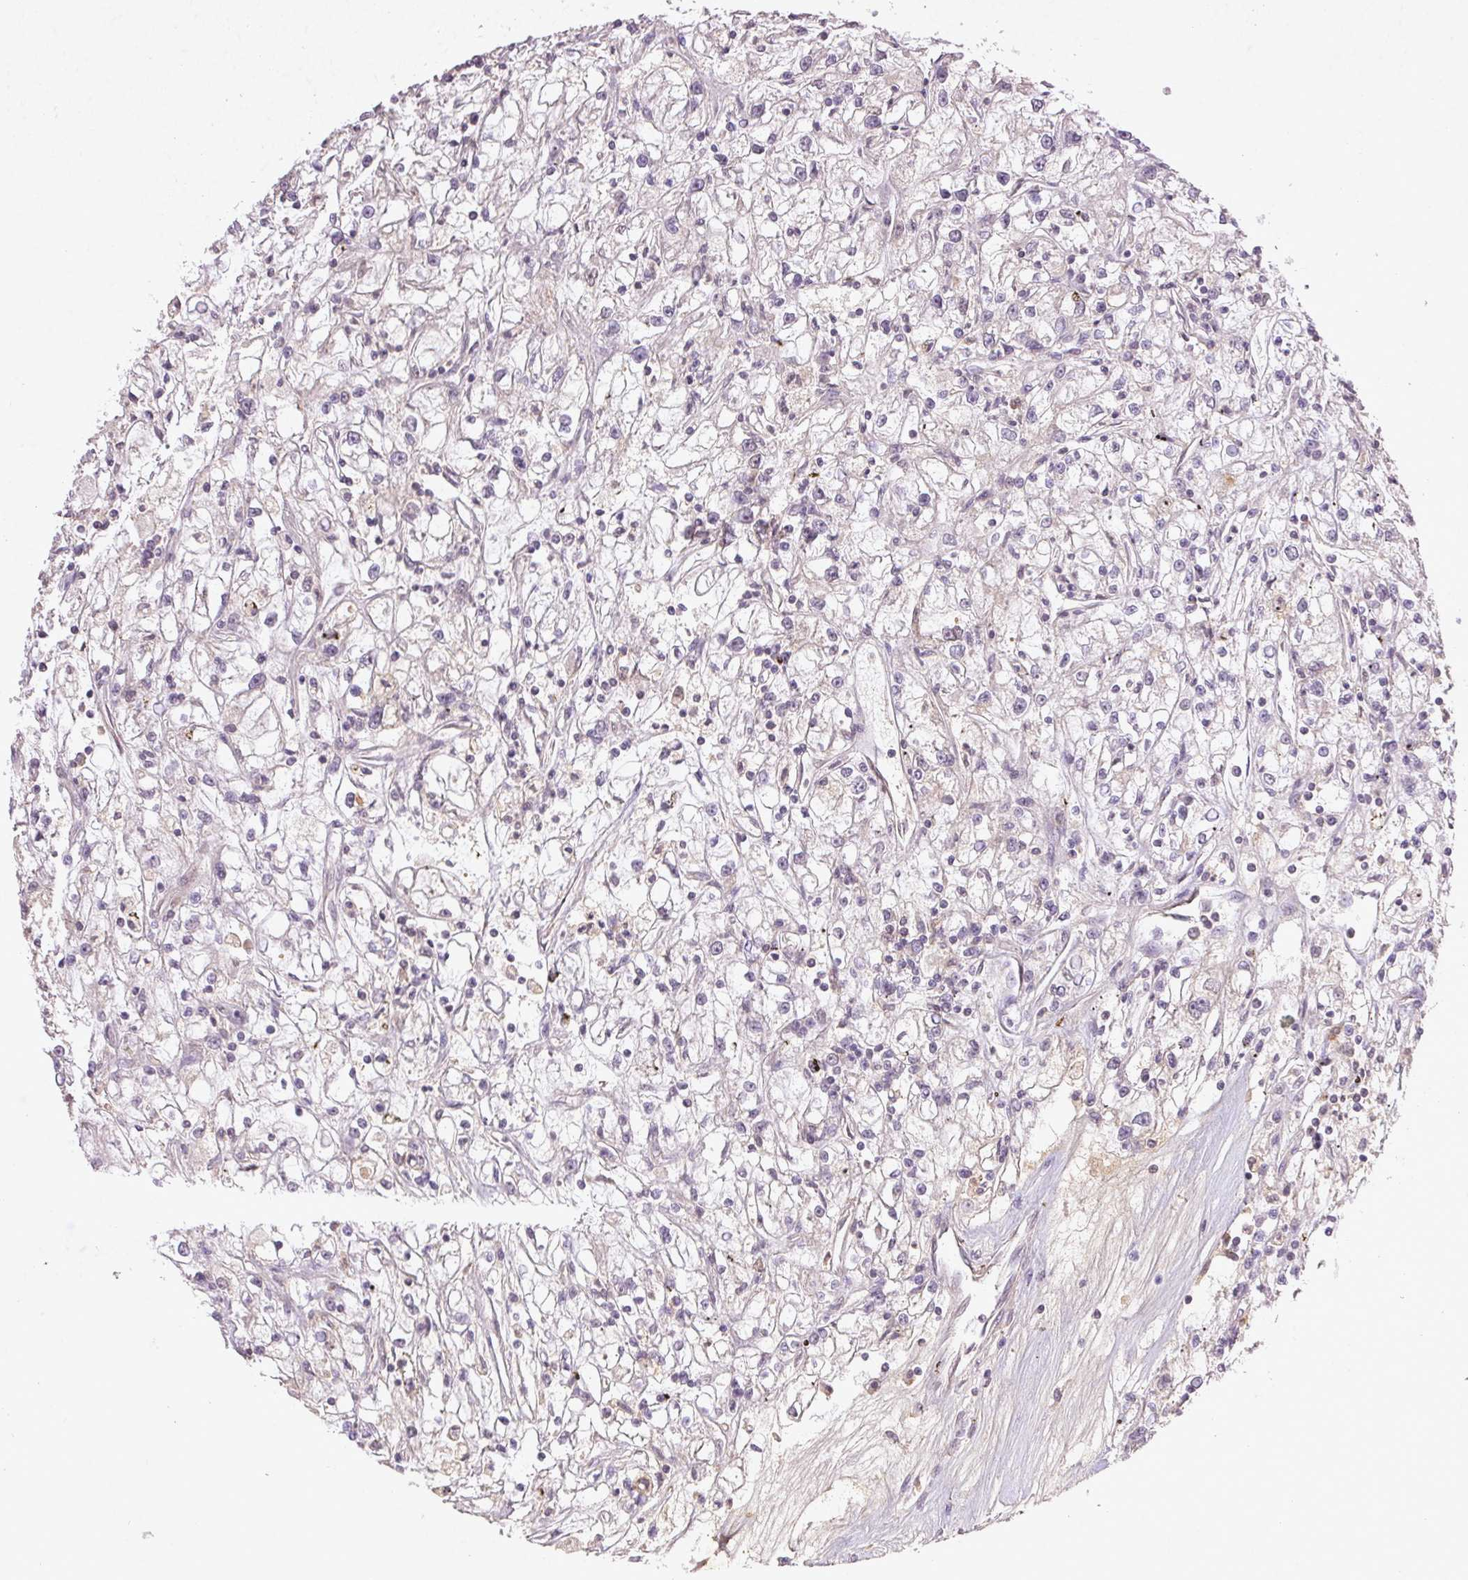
{"staining": {"intensity": "negative", "quantity": "none", "location": "none"}, "tissue": "renal cancer", "cell_type": "Tumor cells", "image_type": "cancer", "snomed": [{"axis": "morphology", "description": "Adenocarcinoma, NOS"}, {"axis": "topography", "description": "Kidney"}], "caption": "The immunohistochemistry (IHC) micrograph has no significant positivity in tumor cells of renal adenocarcinoma tissue.", "gene": "FAM168B", "patient": {"sex": "female", "age": 59}}